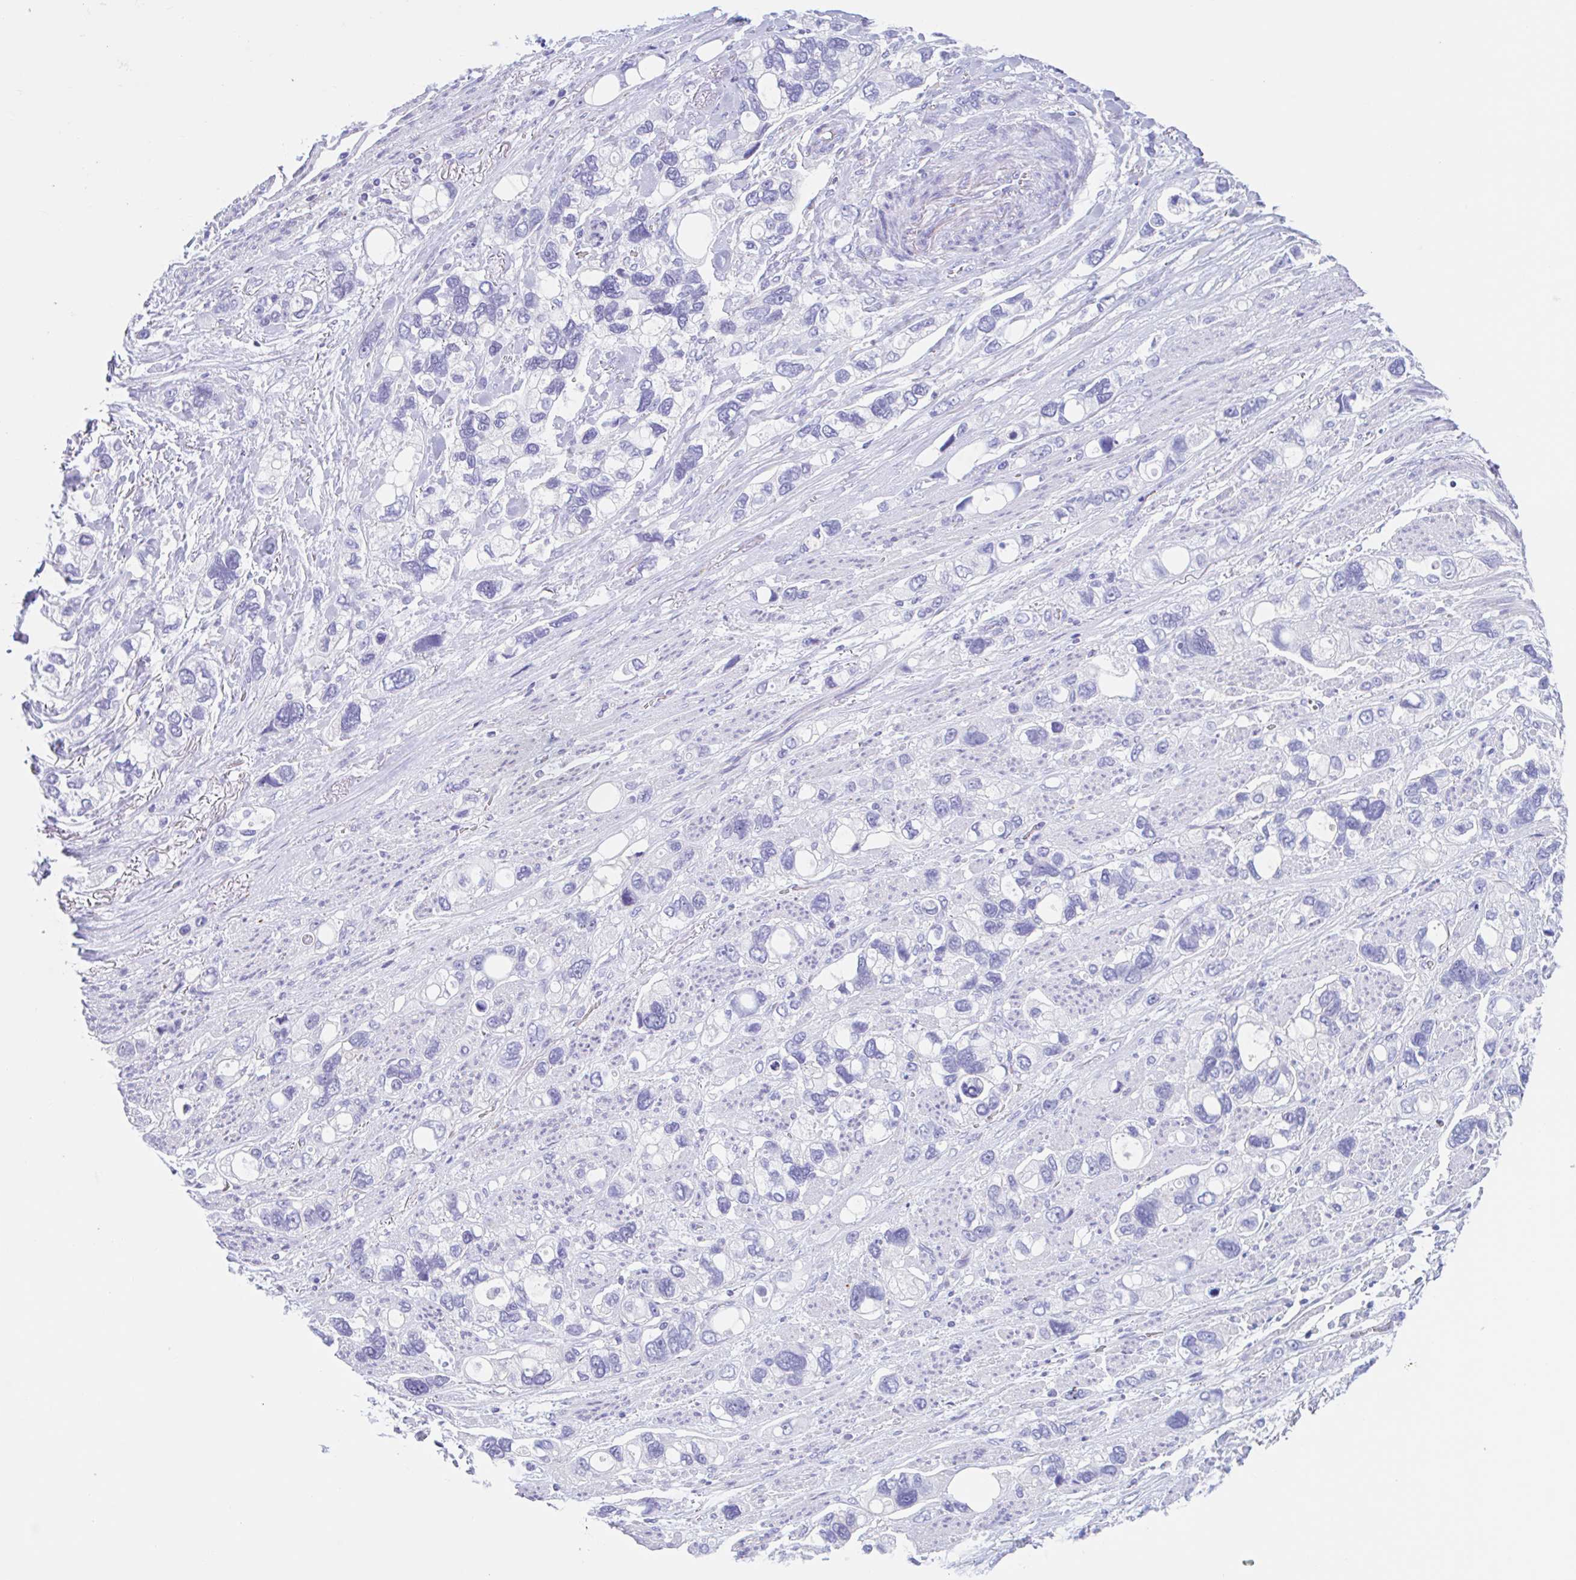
{"staining": {"intensity": "negative", "quantity": "none", "location": "none"}, "tissue": "stomach cancer", "cell_type": "Tumor cells", "image_type": "cancer", "snomed": [{"axis": "morphology", "description": "Adenocarcinoma, NOS"}, {"axis": "topography", "description": "Stomach, upper"}], "caption": "Immunohistochemical staining of stomach cancer exhibits no significant expression in tumor cells.", "gene": "ANKRD9", "patient": {"sex": "female", "age": 81}}